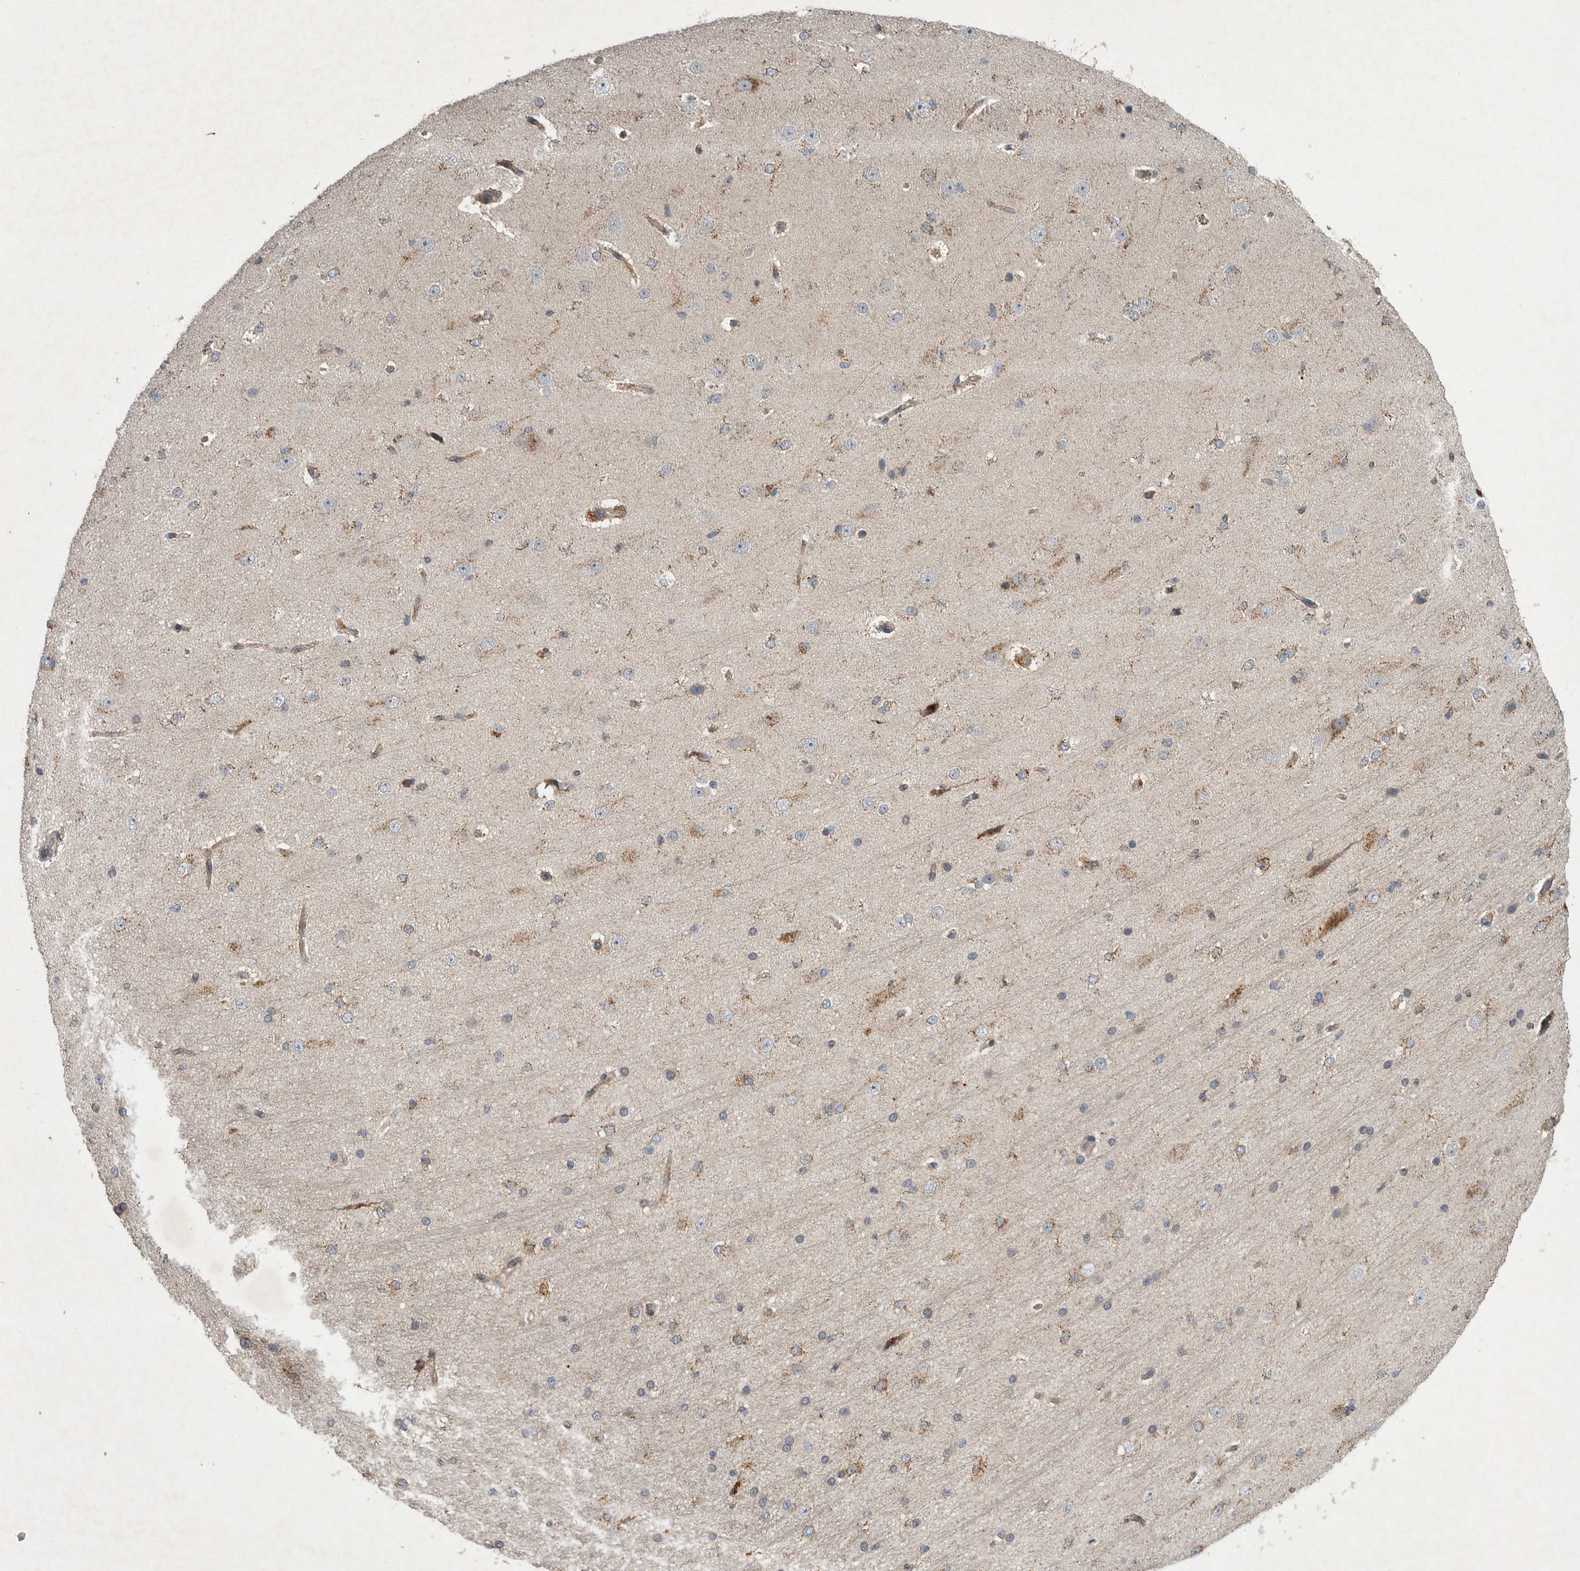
{"staining": {"intensity": "weak", "quantity": ">75%", "location": "cytoplasmic/membranous"}, "tissue": "cerebral cortex", "cell_type": "Endothelial cells", "image_type": "normal", "snomed": [{"axis": "morphology", "description": "Normal tissue, NOS"}, {"axis": "morphology", "description": "Developmental malformation"}, {"axis": "topography", "description": "Cerebral cortex"}], "caption": "IHC image of normal human cerebral cortex stained for a protein (brown), which exhibits low levels of weak cytoplasmic/membranous positivity in approximately >75% of endothelial cells.", "gene": "LAMTOR3", "patient": {"sex": "female", "age": 30}}